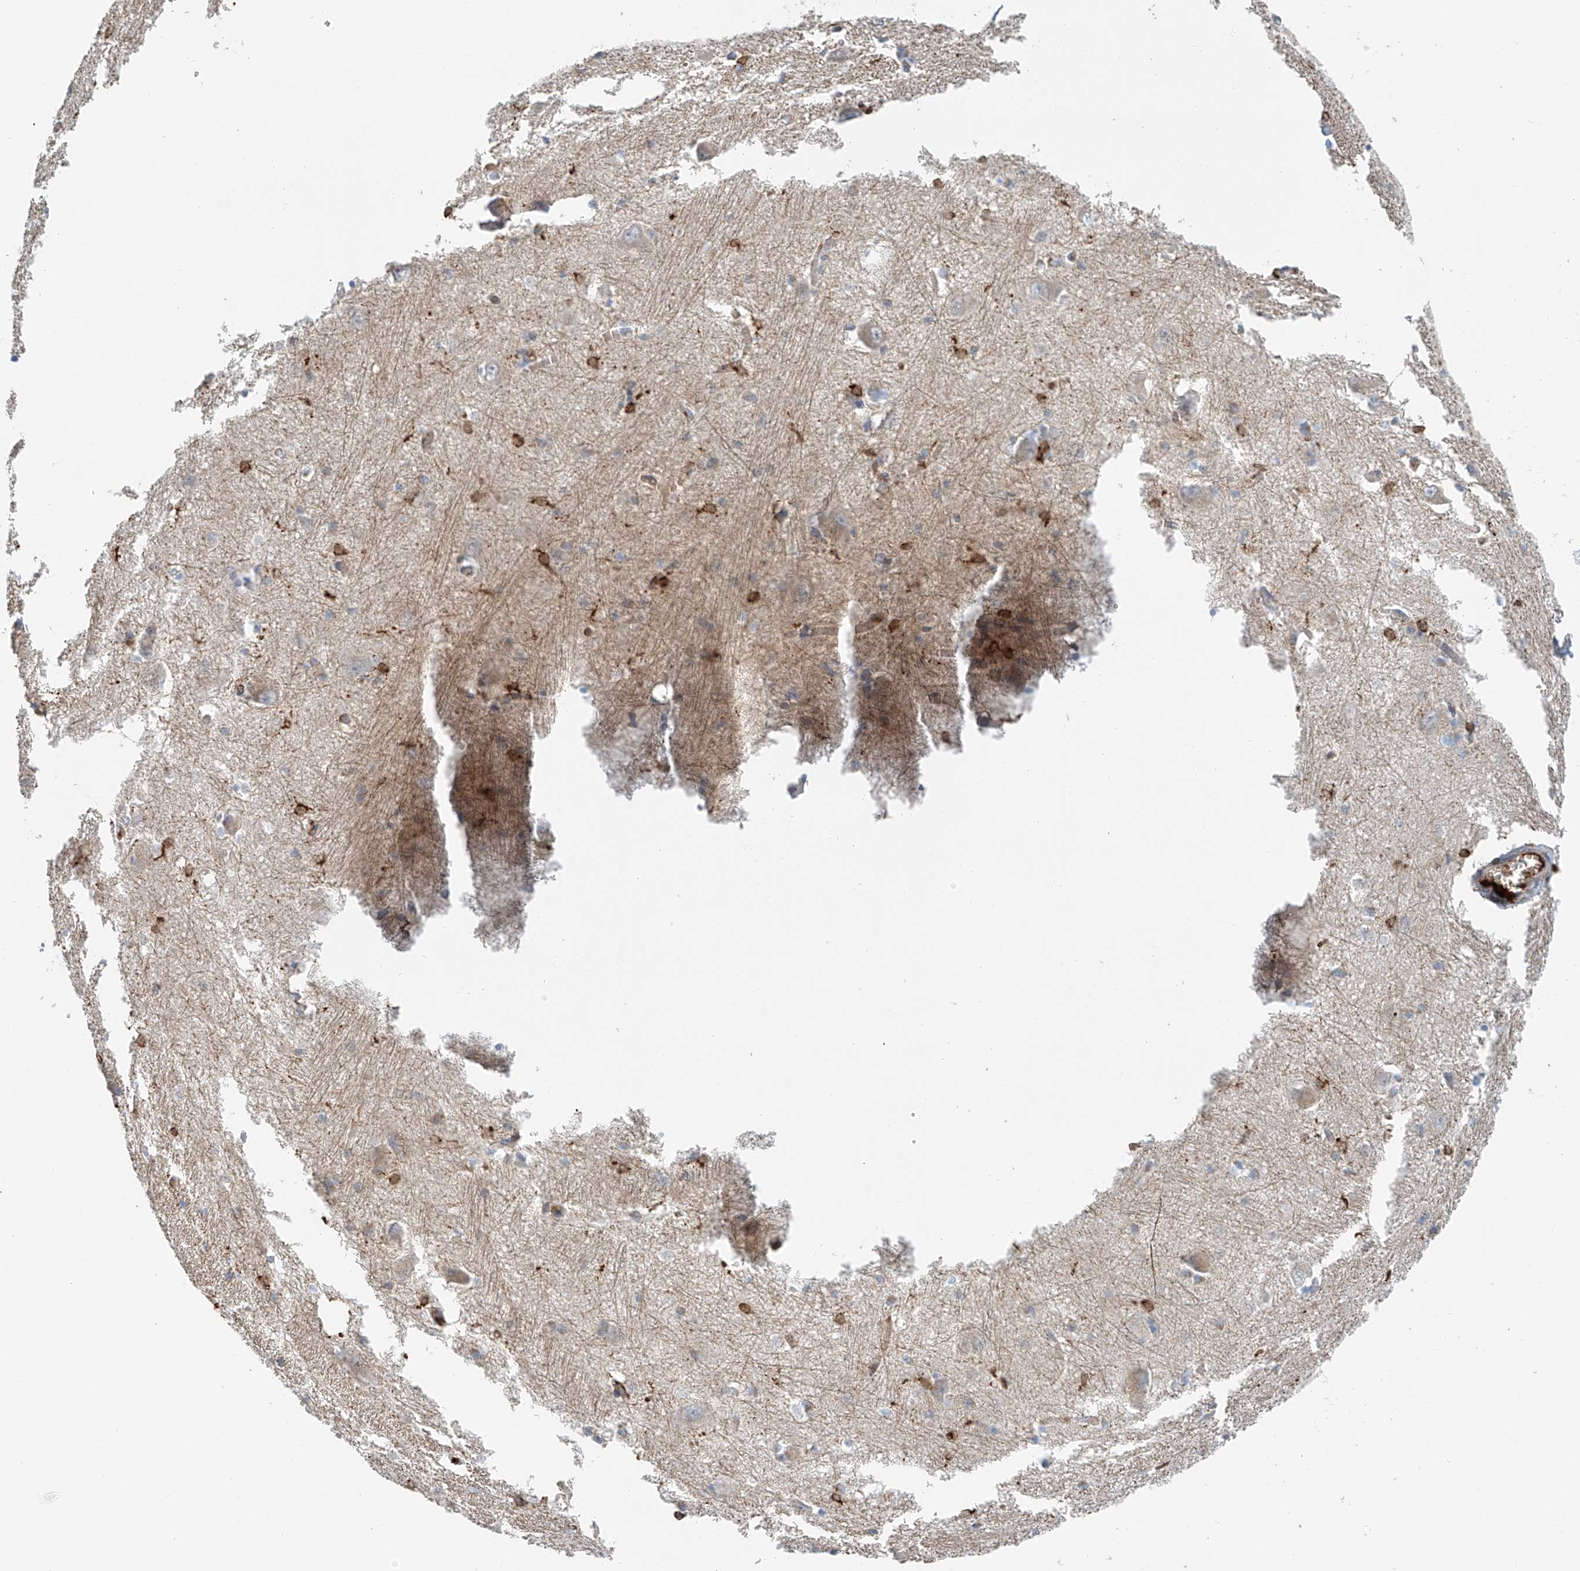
{"staining": {"intensity": "strong", "quantity": "<25%", "location": "cytoplasmic/membranous"}, "tissue": "caudate", "cell_type": "Glial cells", "image_type": "normal", "snomed": [{"axis": "morphology", "description": "Normal tissue, NOS"}, {"axis": "topography", "description": "Lateral ventricle wall"}], "caption": "Immunohistochemistry (IHC) image of unremarkable caudate: caudate stained using immunohistochemistry displays medium levels of strong protein expression localized specifically in the cytoplasmic/membranous of glial cells, appearing as a cytoplasmic/membranous brown color.", "gene": "TBXAS1", "patient": {"sex": "male", "age": 37}}